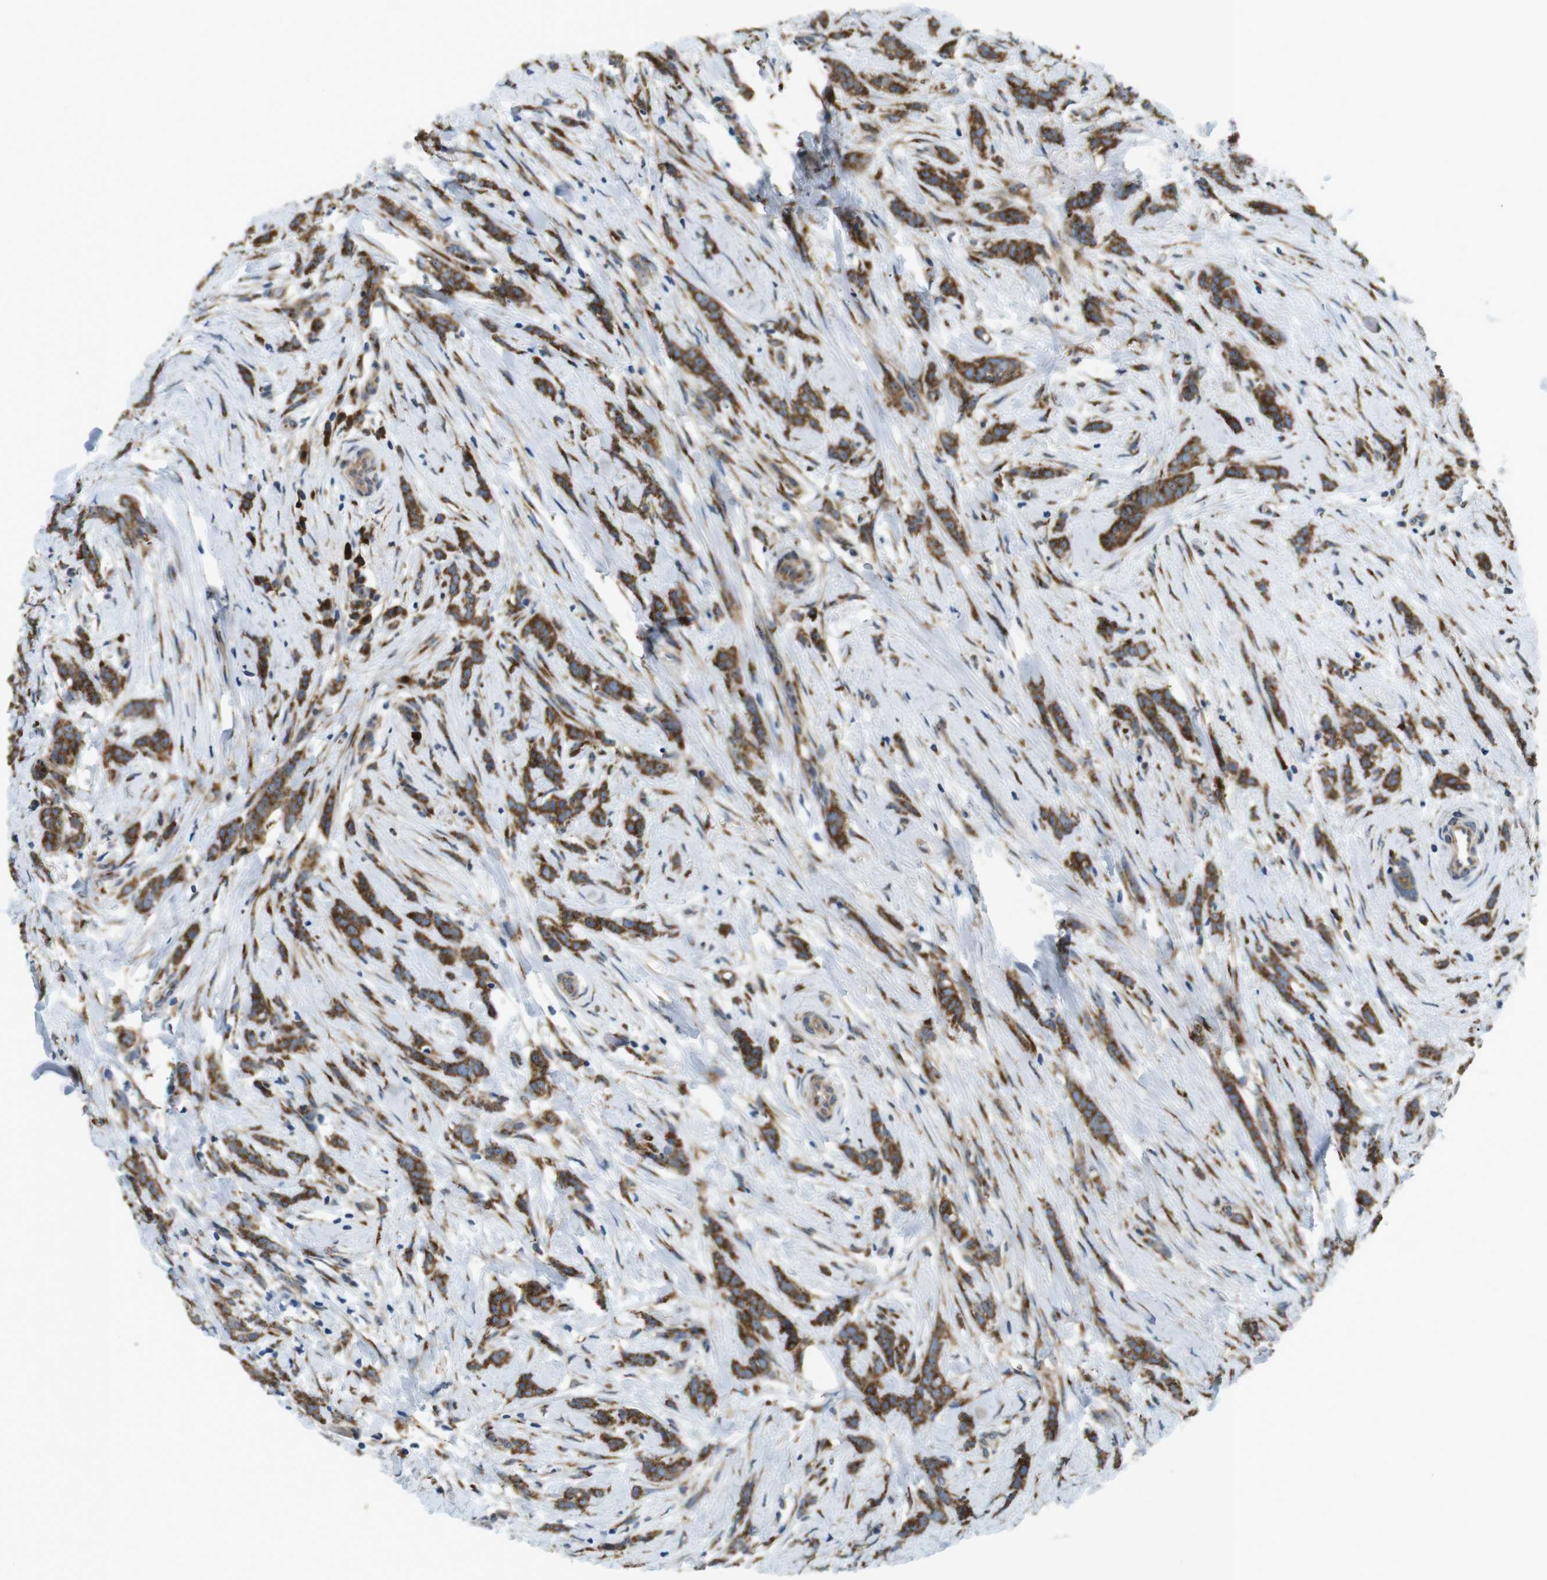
{"staining": {"intensity": "strong", "quantity": ">75%", "location": "cytoplasmic/membranous"}, "tissue": "breast cancer", "cell_type": "Tumor cells", "image_type": "cancer", "snomed": [{"axis": "morphology", "description": "Lobular carcinoma, in situ"}, {"axis": "morphology", "description": "Lobular carcinoma"}, {"axis": "topography", "description": "Breast"}], "caption": "High-power microscopy captured an immunohistochemistry (IHC) photomicrograph of breast lobular carcinoma, revealing strong cytoplasmic/membranous expression in approximately >75% of tumor cells.", "gene": "TMEM143", "patient": {"sex": "female", "age": 41}}